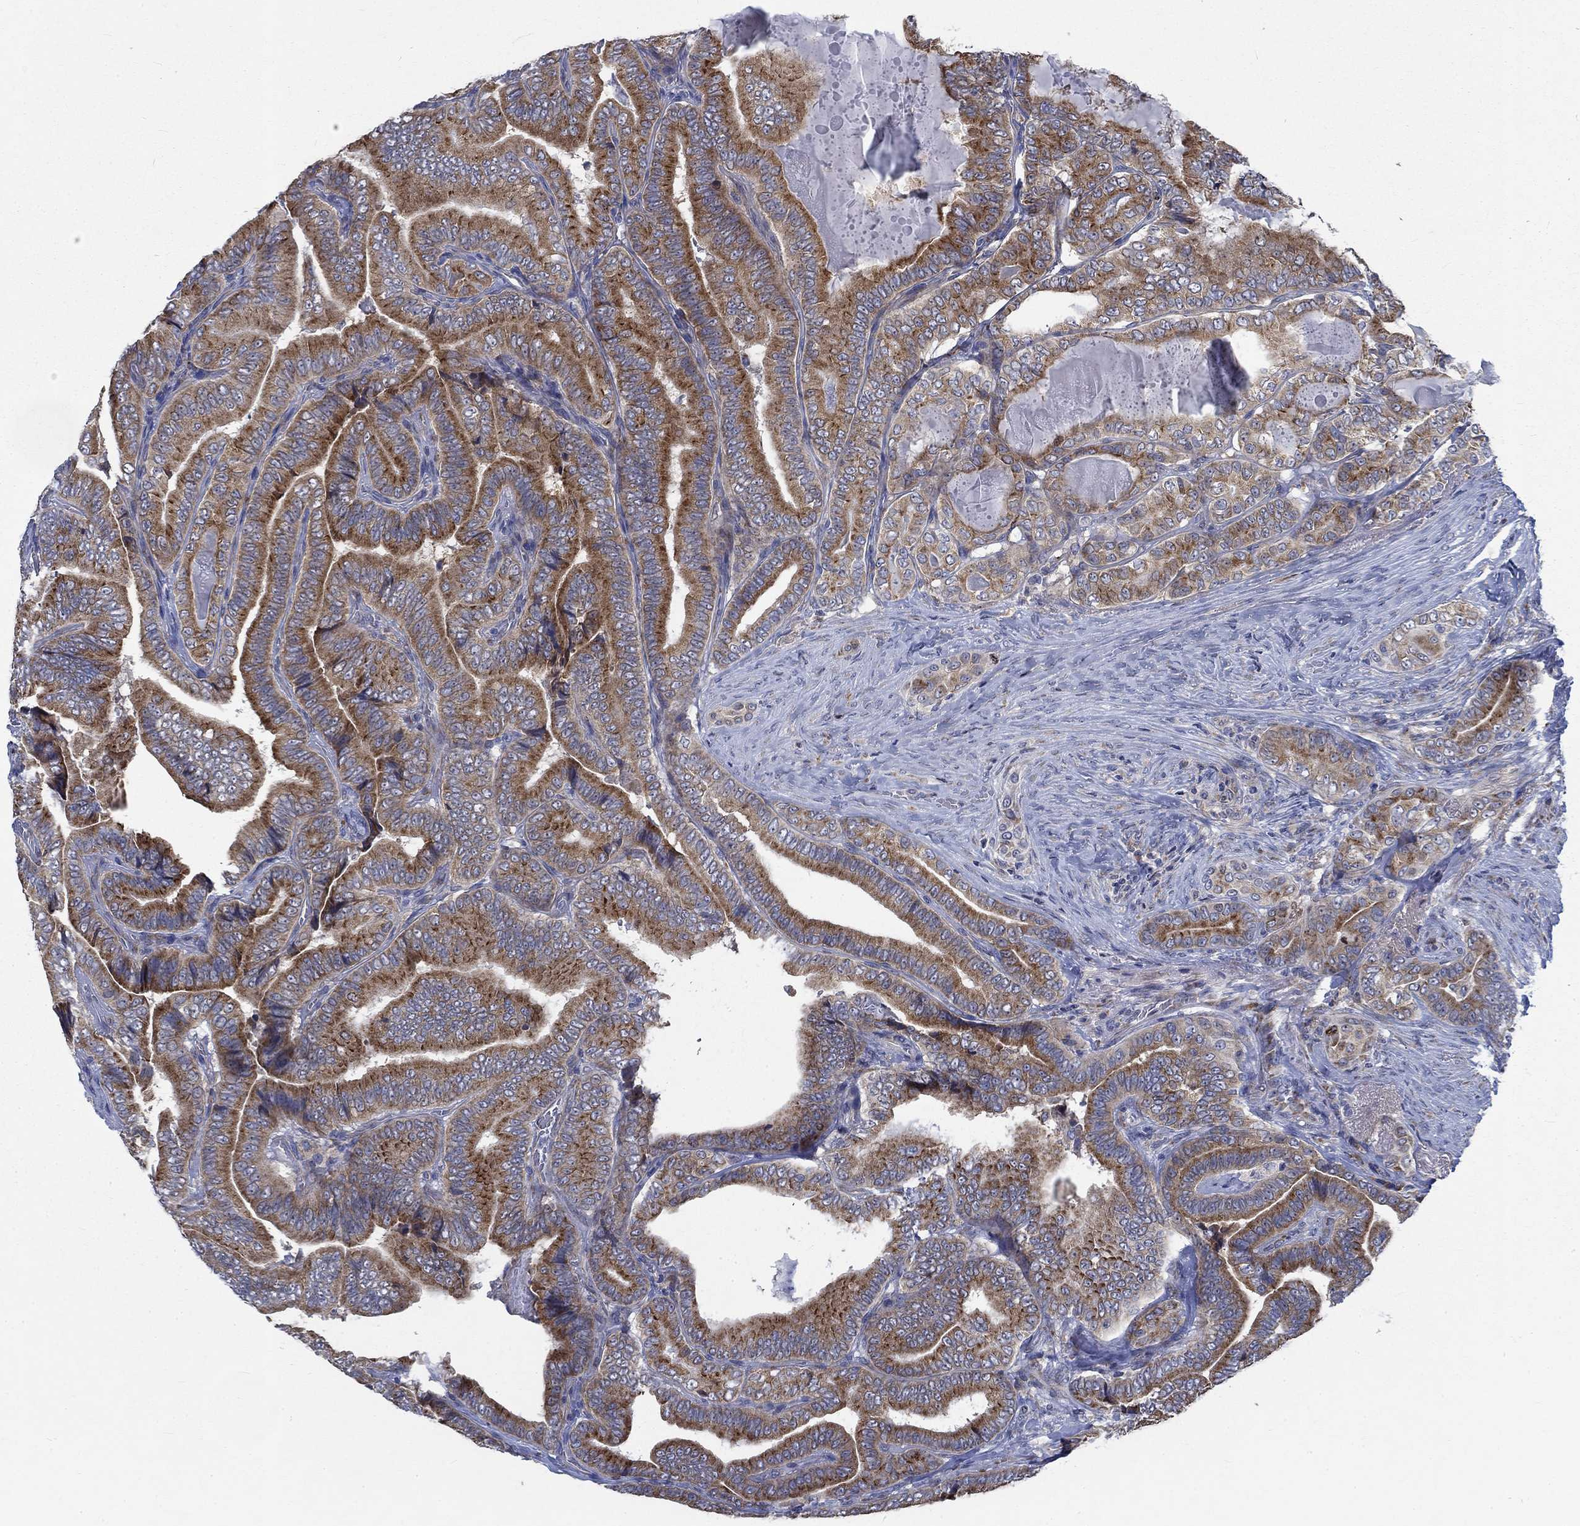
{"staining": {"intensity": "strong", "quantity": "25%-75%", "location": "cytoplasmic/membranous"}, "tissue": "thyroid cancer", "cell_type": "Tumor cells", "image_type": "cancer", "snomed": [{"axis": "morphology", "description": "Papillary adenocarcinoma, NOS"}, {"axis": "topography", "description": "Thyroid gland"}], "caption": "Immunohistochemistry (IHC) micrograph of human papillary adenocarcinoma (thyroid) stained for a protein (brown), which reveals high levels of strong cytoplasmic/membranous staining in approximately 25%-75% of tumor cells.", "gene": "MMP24", "patient": {"sex": "male", "age": 61}}